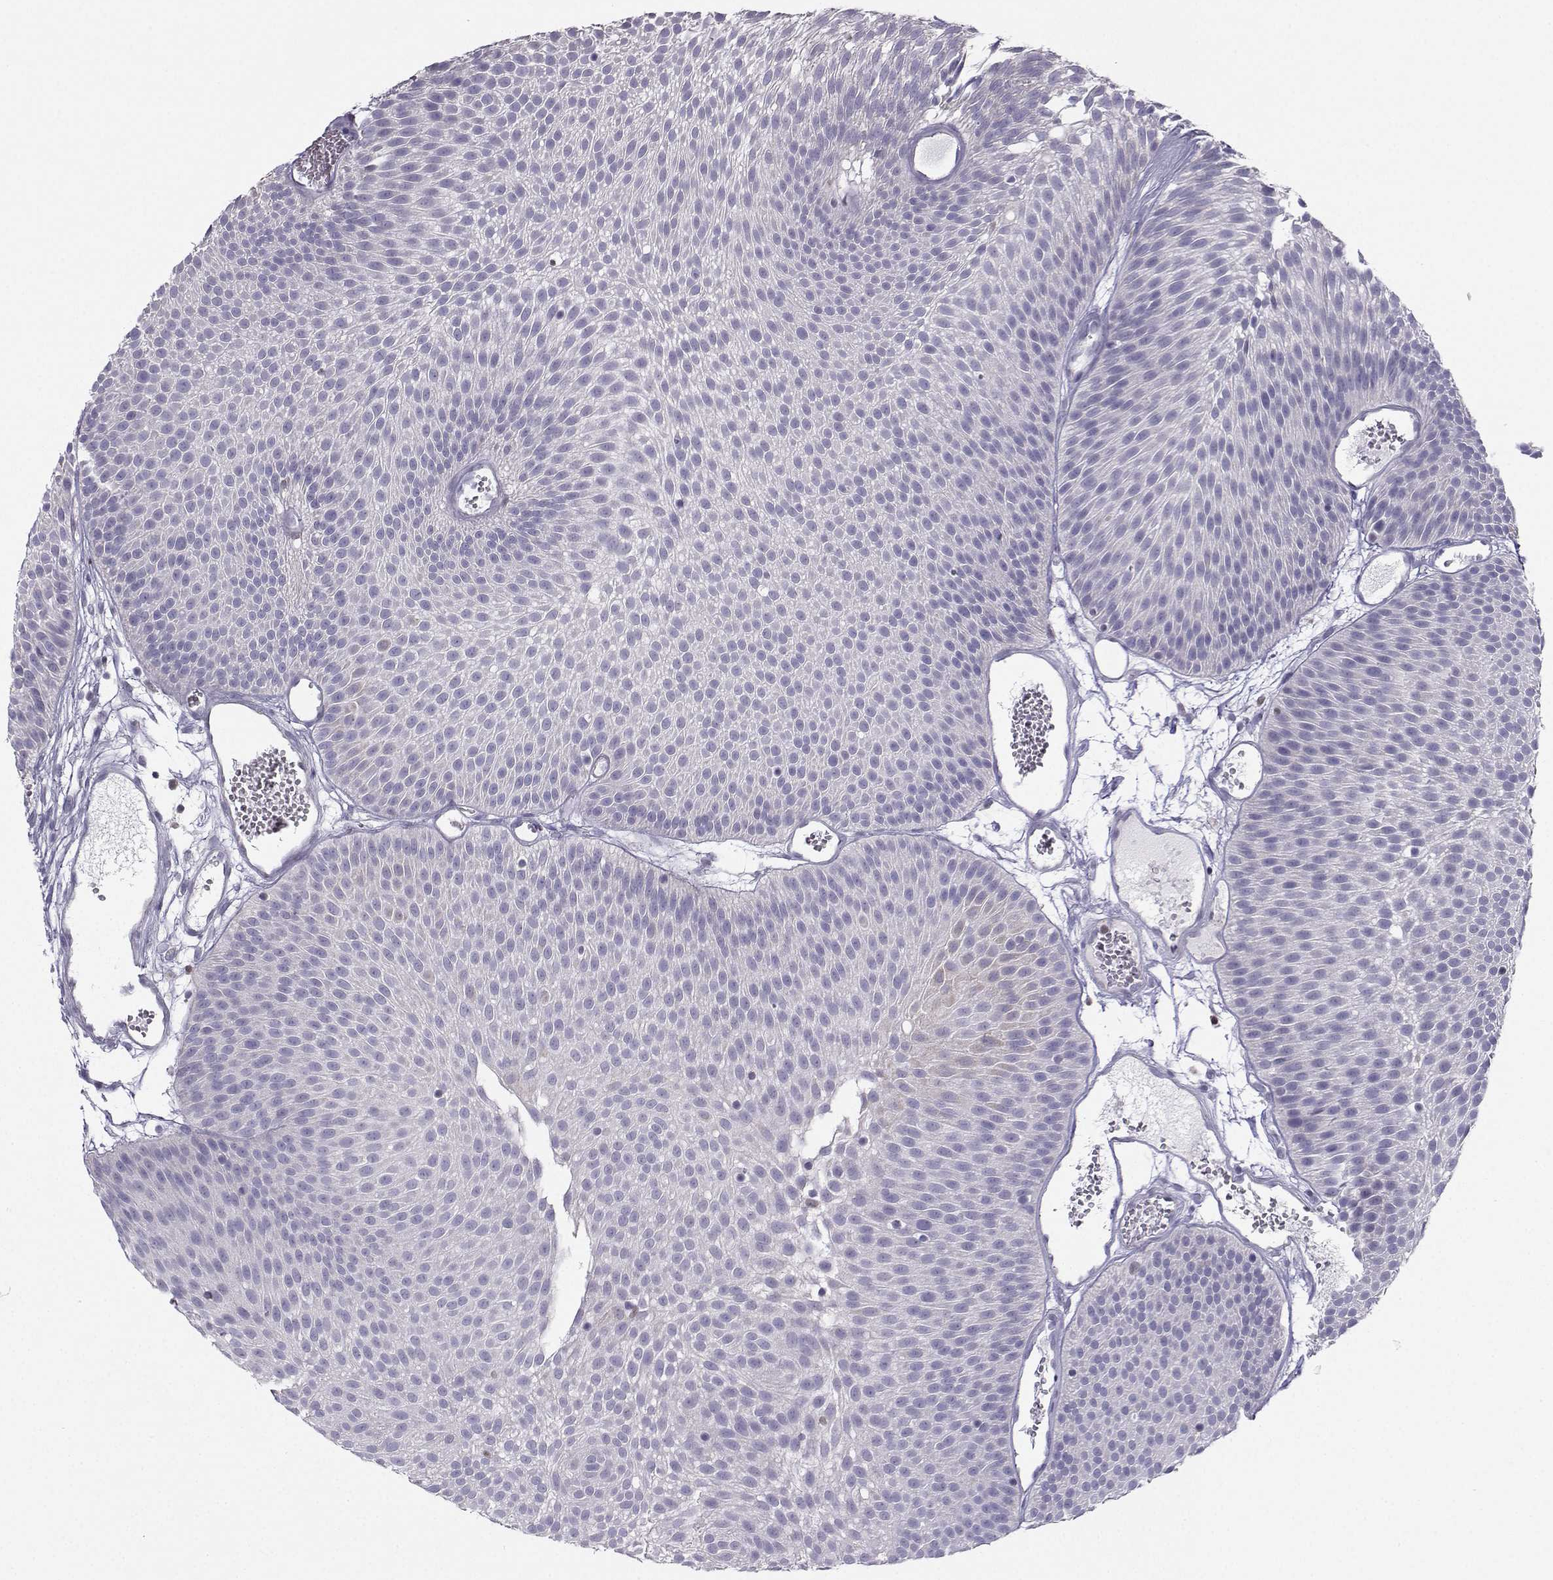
{"staining": {"intensity": "negative", "quantity": "none", "location": "none"}, "tissue": "urothelial cancer", "cell_type": "Tumor cells", "image_type": "cancer", "snomed": [{"axis": "morphology", "description": "Urothelial carcinoma, Low grade"}, {"axis": "topography", "description": "Urinary bladder"}], "caption": "DAB (3,3'-diaminobenzidine) immunohistochemical staining of urothelial cancer demonstrates no significant positivity in tumor cells.", "gene": "DCLK3", "patient": {"sex": "male", "age": 52}}